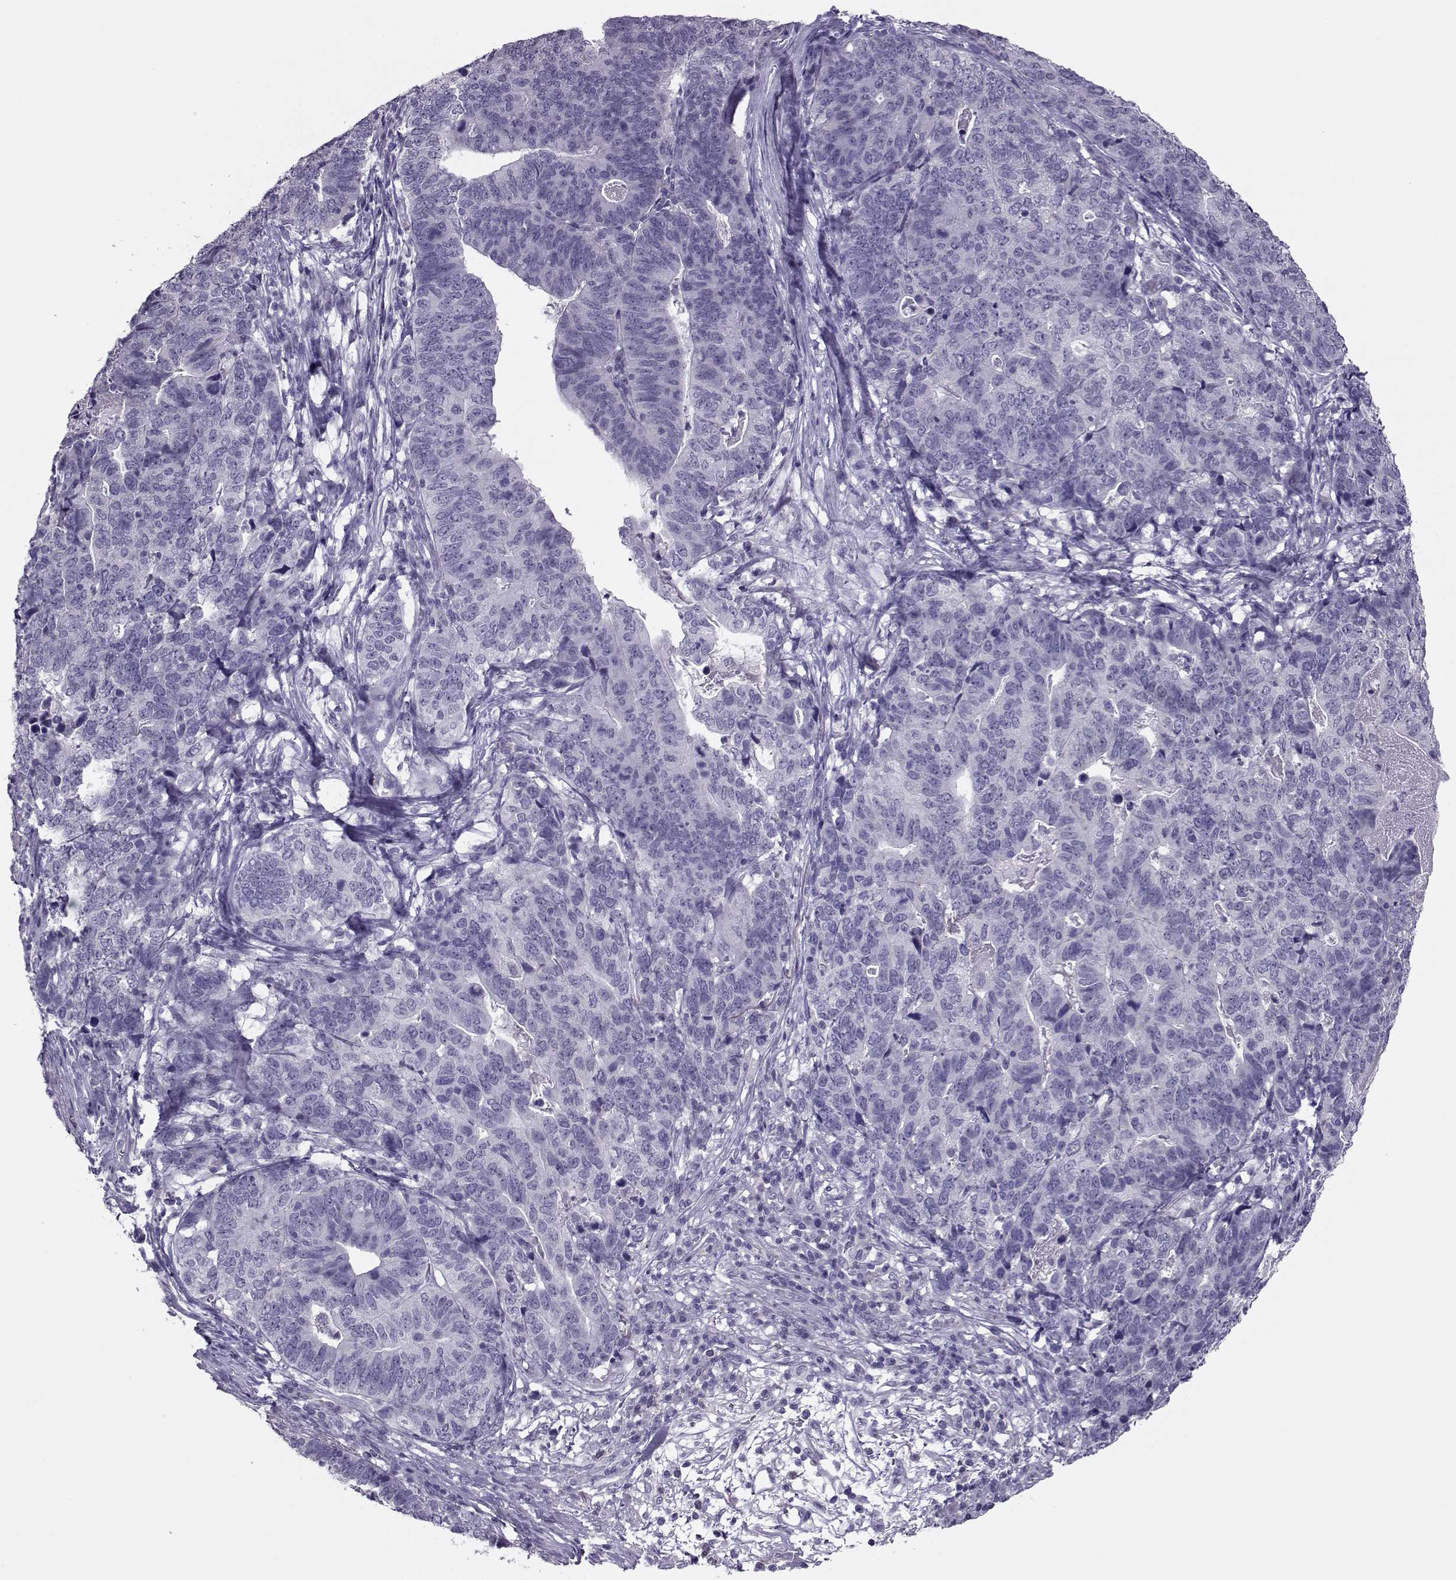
{"staining": {"intensity": "negative", "quantity": "none", "location": "none"}, "tissue": "stomach cancer", "cell_type": "Tumor cells", "image_type": "cancer", "snomed": [{"axis": "morphology", "description": "Adenocarcinoma, NOS"}, {"axis": "topography", "description": "Stomach, upper"}], "caption": "Immunohistochemistry (IHC) image of neoplastic tissue: stomach cancer (adenocarcinoma) stained with DAB (3,3'-diaminobenzidine) shows no significant protein expression in tumor cells.", "gene": "ASRGL1", "patient": {"sex": "female", "age": 67}}